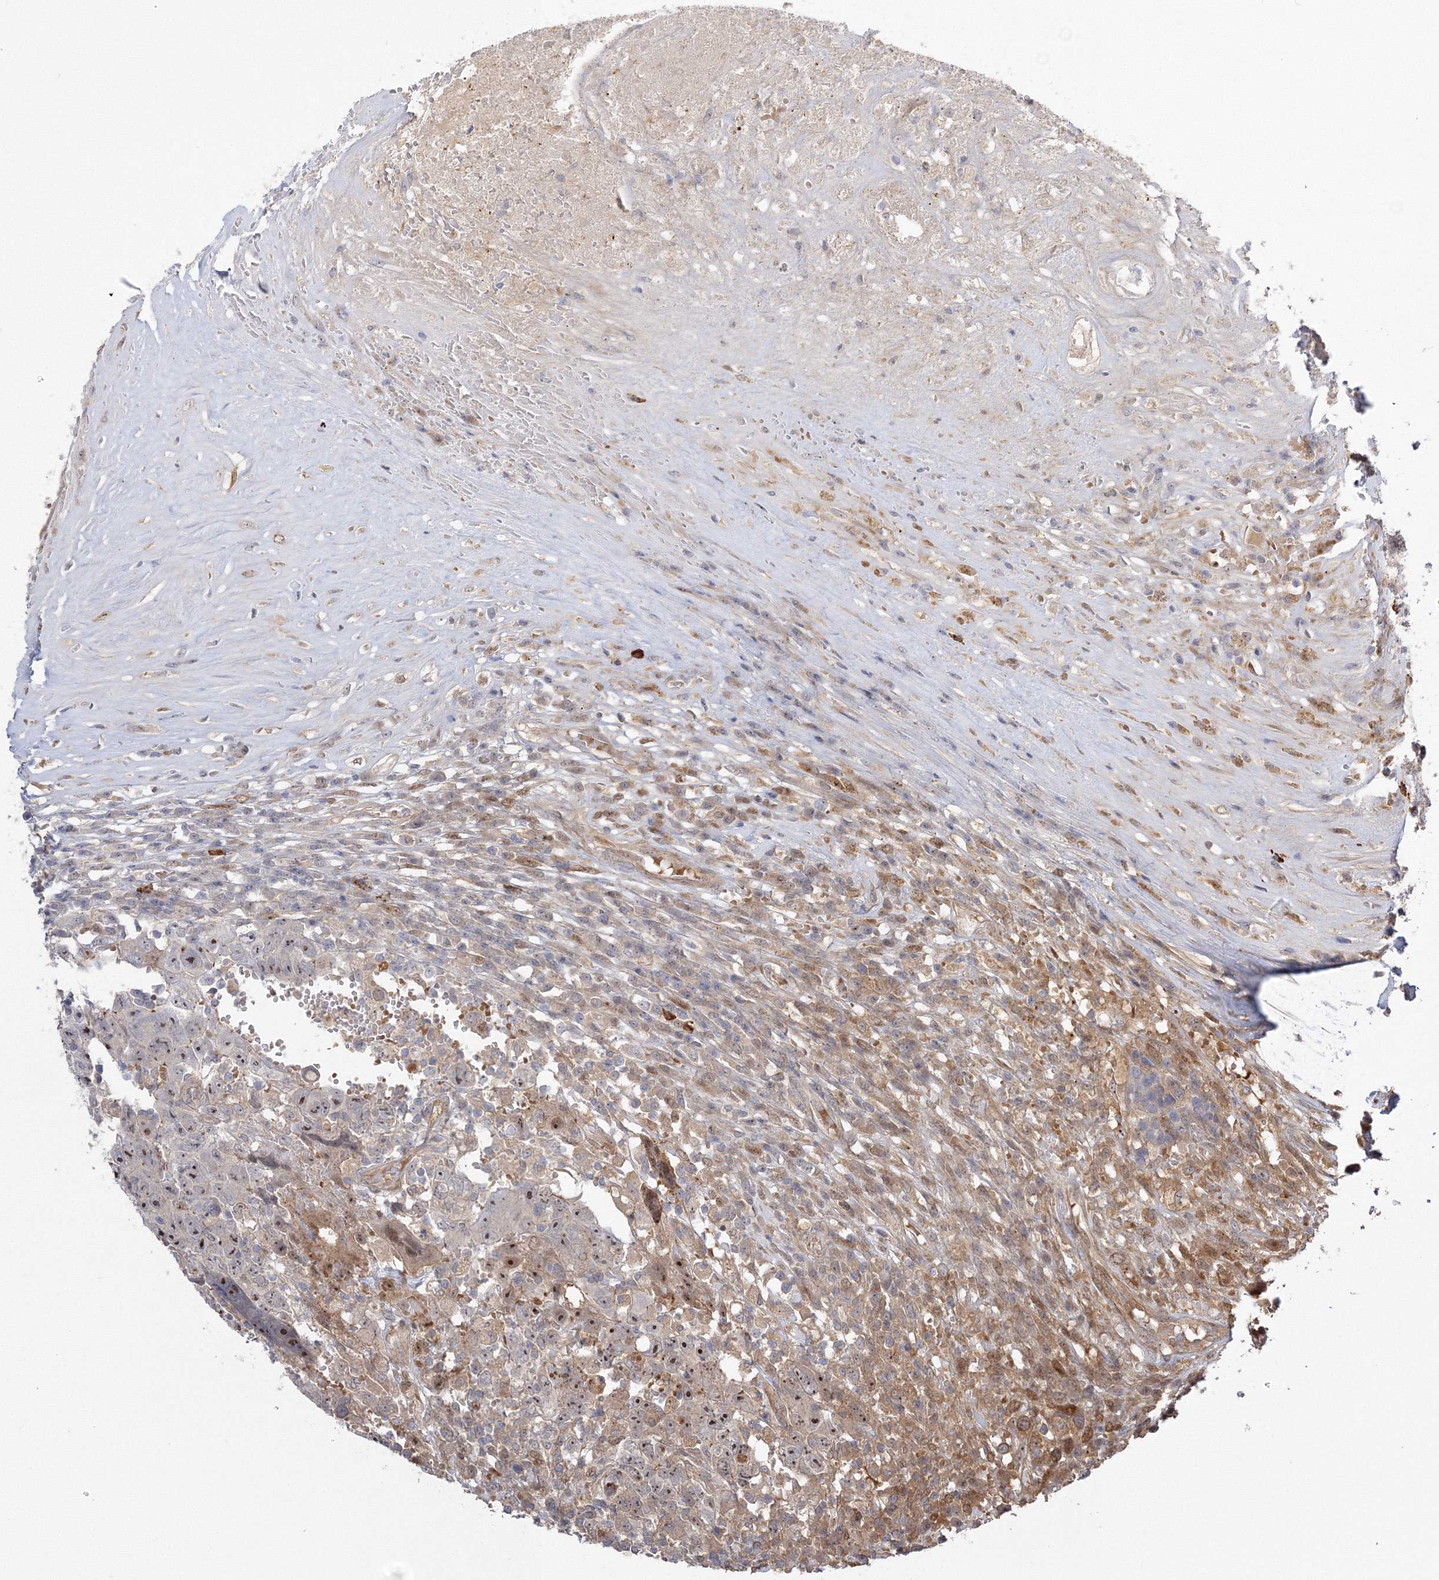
{"staining": {"intensity": "moderate", "quantity": ">75%", "location": "cytoplasmic/membranous,nuclear"}, "tissue": "testis cancer", "cell_type": "Tumor cells", "image_type": "cancer", "snomed": [{"axis": "morphology", "description": "Carcinoma, Embryonal, NOS"}, {"axis": "topography", "description": "Testis"}], "caption": "Testis embryonal carcinoma was stained to show a protein in brown. There is medium levels of moderate cytoplasmic/membranous and nuclear expression in about >75% of tumor cells.", "gene": "NPM3", "patient": {"sex": "male", "age": 26}}